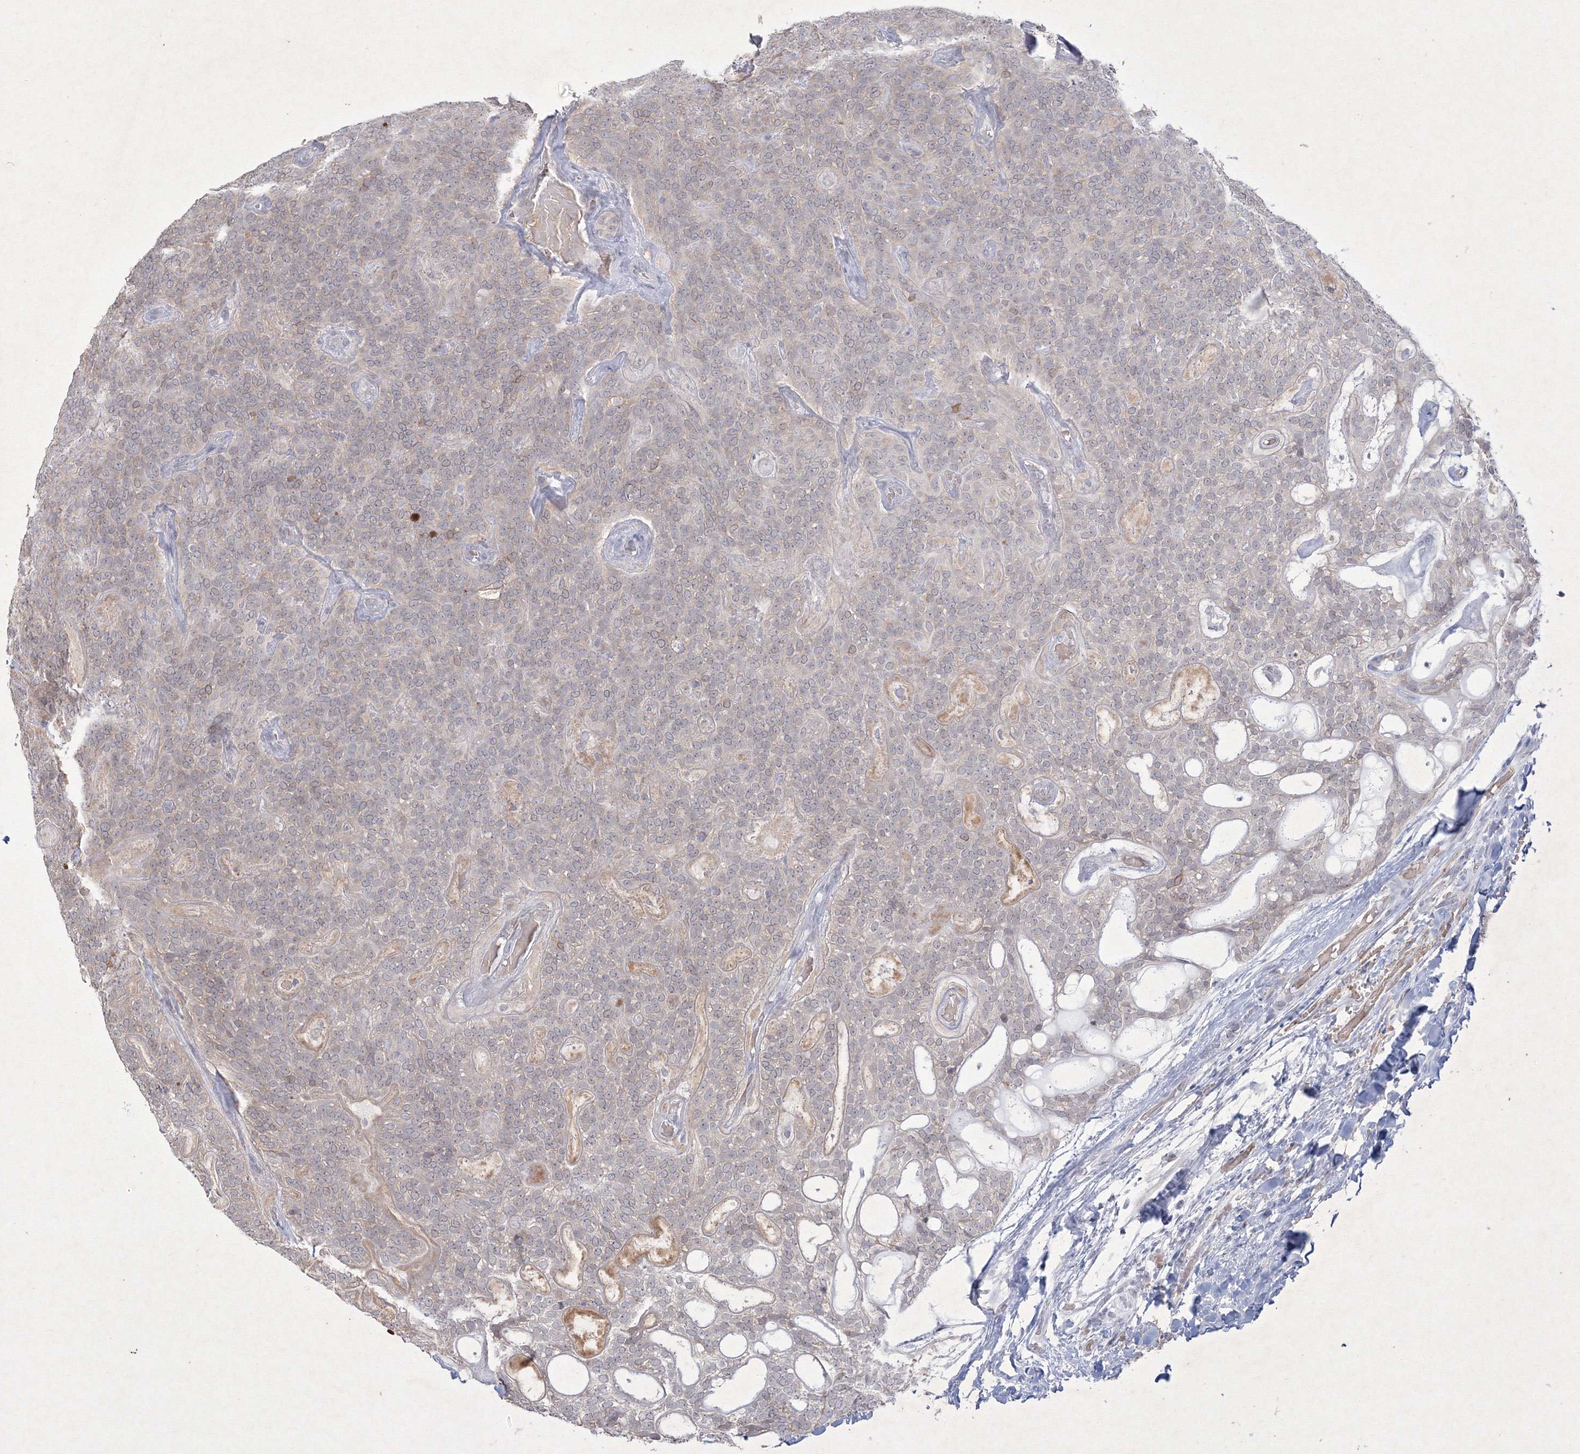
{"staining": {"intensity": "weak", "quantity": "<25%", "location": "cytoplasmic/membranous"}, "tissue": "head and neck cancer", "cell_type": "Tumor cells", "image_type": "cancer", "snomed": [{"axis": "morphology", "description": "Adenocarcinoma, NOS"}, {"axis": "topography", "description": "Head-Neck"}], "caption": "Immunohistochemical staining of human head and neck cancer (adenocarcinoma) demonstrates no significant positivity in tumor cells. Nuclei are stained in blue.", "gene": "NXPE3", "patient": {"sex": "male", "age": 66}}